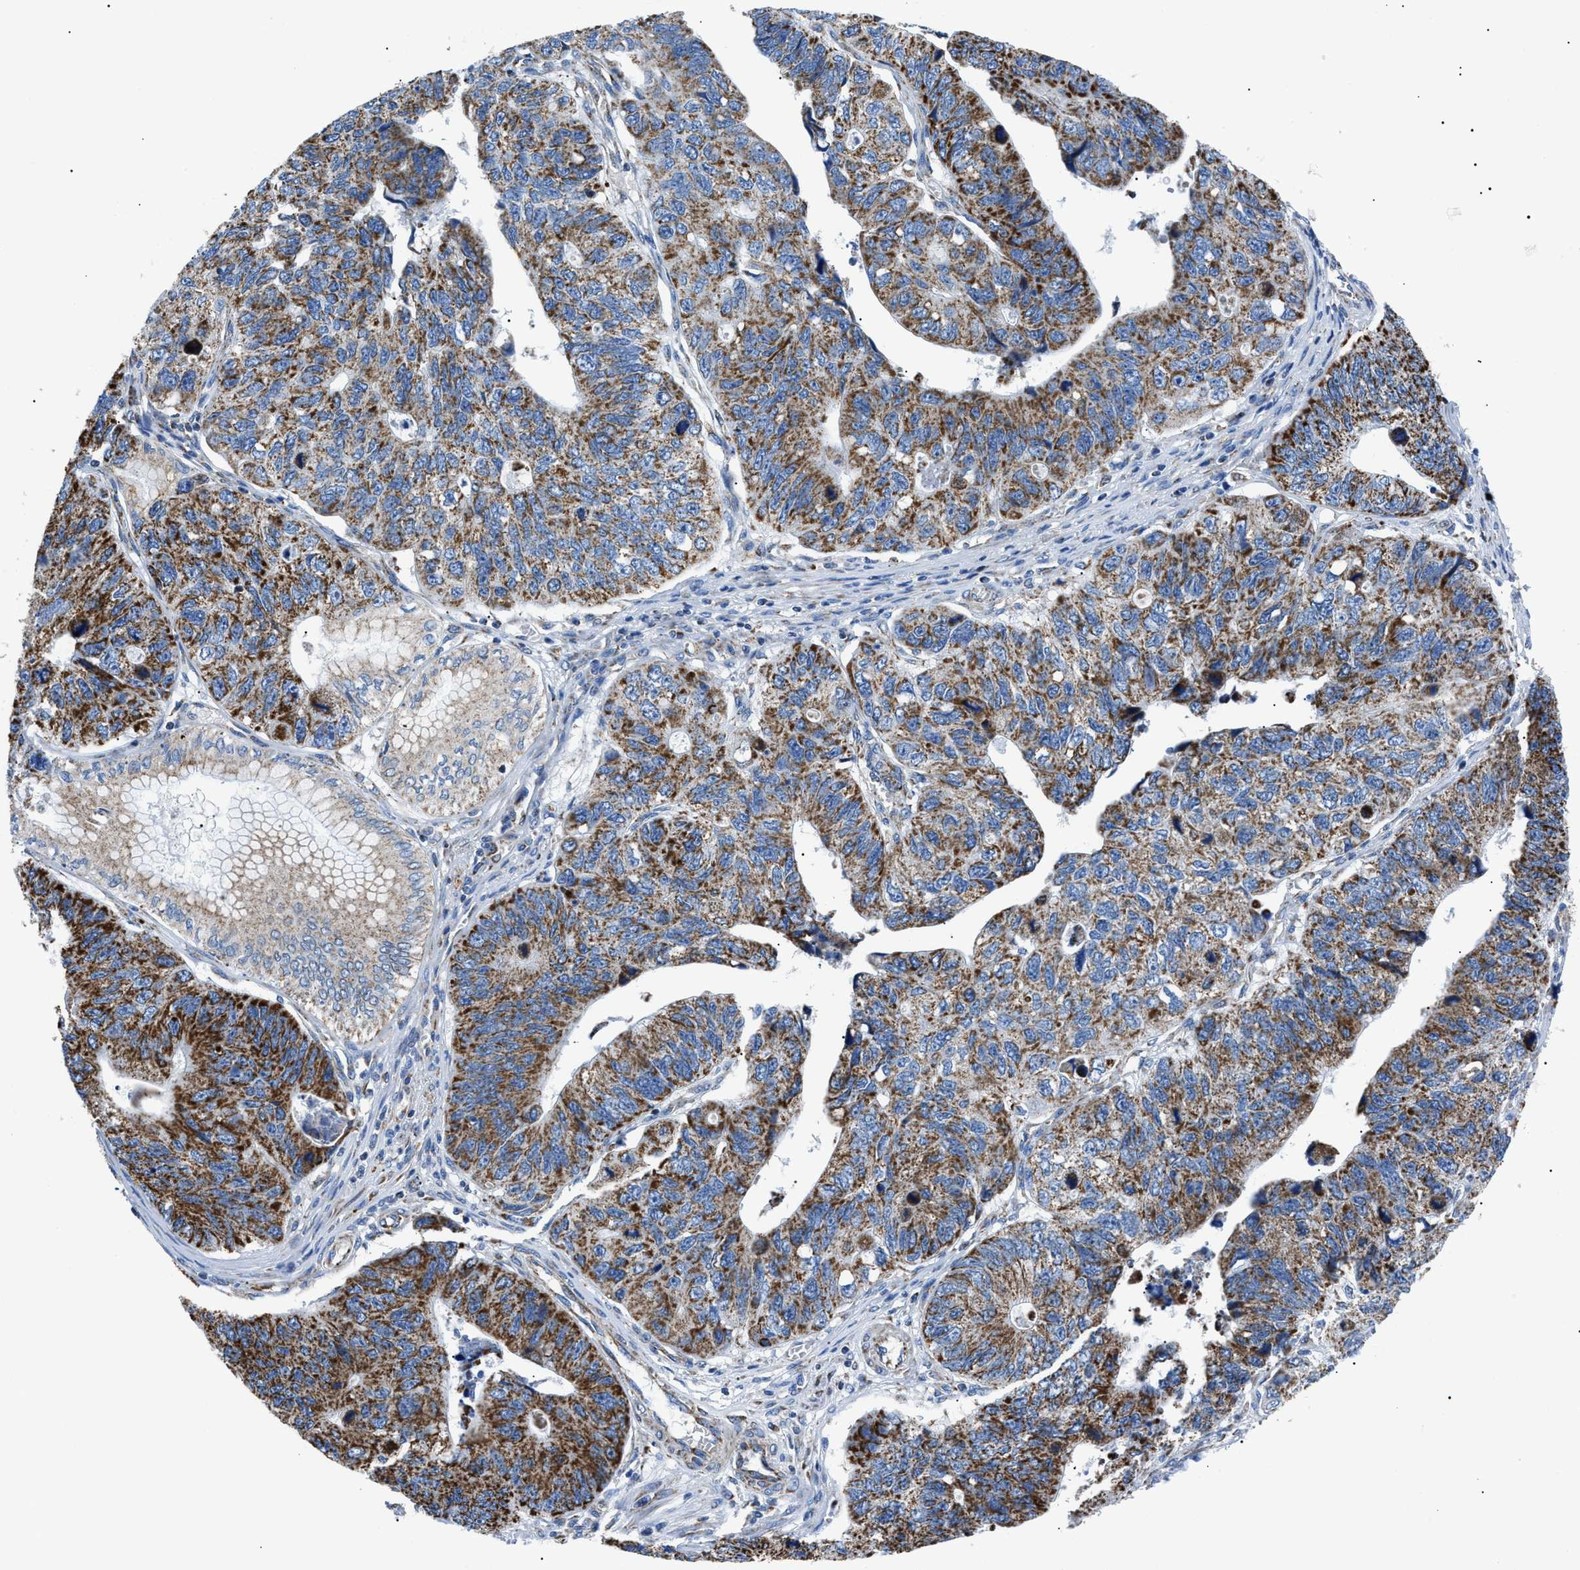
{"staining": {"intensity": "strong", "quantity": ">75%", "location": "cytoplasmic/membranous"}, "tissue": "stomach cancer", "cell_type": "Tumor cells", "image_type": "cancer", "snomed": [{"axis": "morphology", "description": "Adenocarcinoma, NOS"}, {"axis": "topography", "description": "Stomach"}], "caption": "IHC image of neoplastic tissue: human stomach adenocarcinoma stained using immunohistochemistry (IHC) reveals high levels of strong protein expression localized specifically in the cytoplasmic/membranous of tumor cells, appearing as a cytoplasmic/membranous brown color.", "gene": "PHB2", "patient": {"sex": "male", "age": 59}}